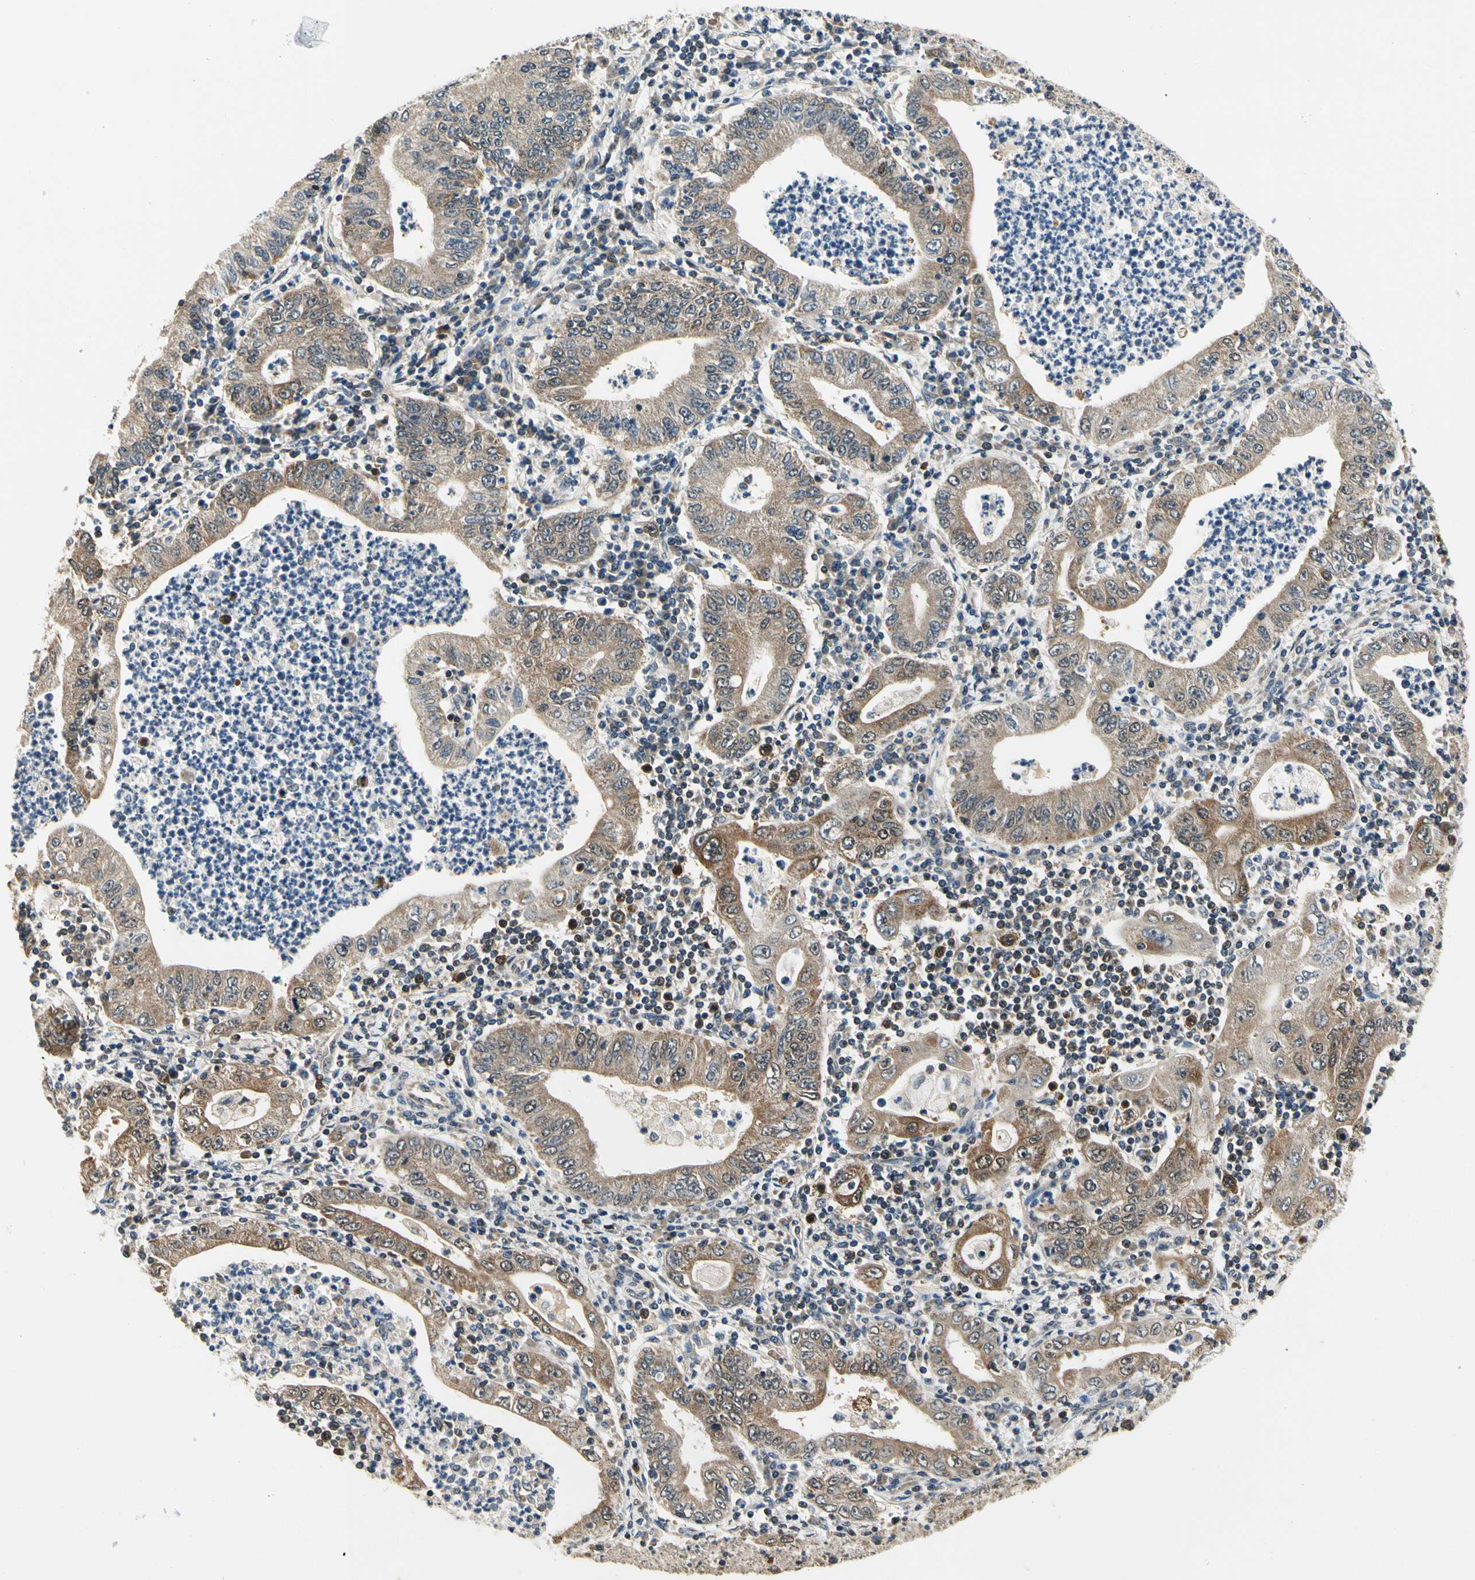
{"staining": {"intensity": "moderate", "quantity": ">75%", "location": "cytoplasmic/membranous"}, "tissue": "stomach cancer", "cell_type": "Tumor cells", "image_type": "cancer", "snomed": [{"axis": "morphology", "description": "Normal tissue, NOS"}, {"axis": "morphology", "description": "Adenocarcinoma, NOS"}, {"axis": "topography", "description": "Esophagus"}, {"axis": "topography", "description": "Stomach, upper"}, {"axis": "topography", "description": "Peripheral nerve tissue"}], "caption": "Immunohistochemistry of human stomach adenocarcinoma exhibits medium levels of moderate cytoplasmic/membranous staining in approximately >75% of tumor cells. Nuclei are stained in blue.", "gene": "PDK2", "patient": {"sex": "male", "age": 62}}